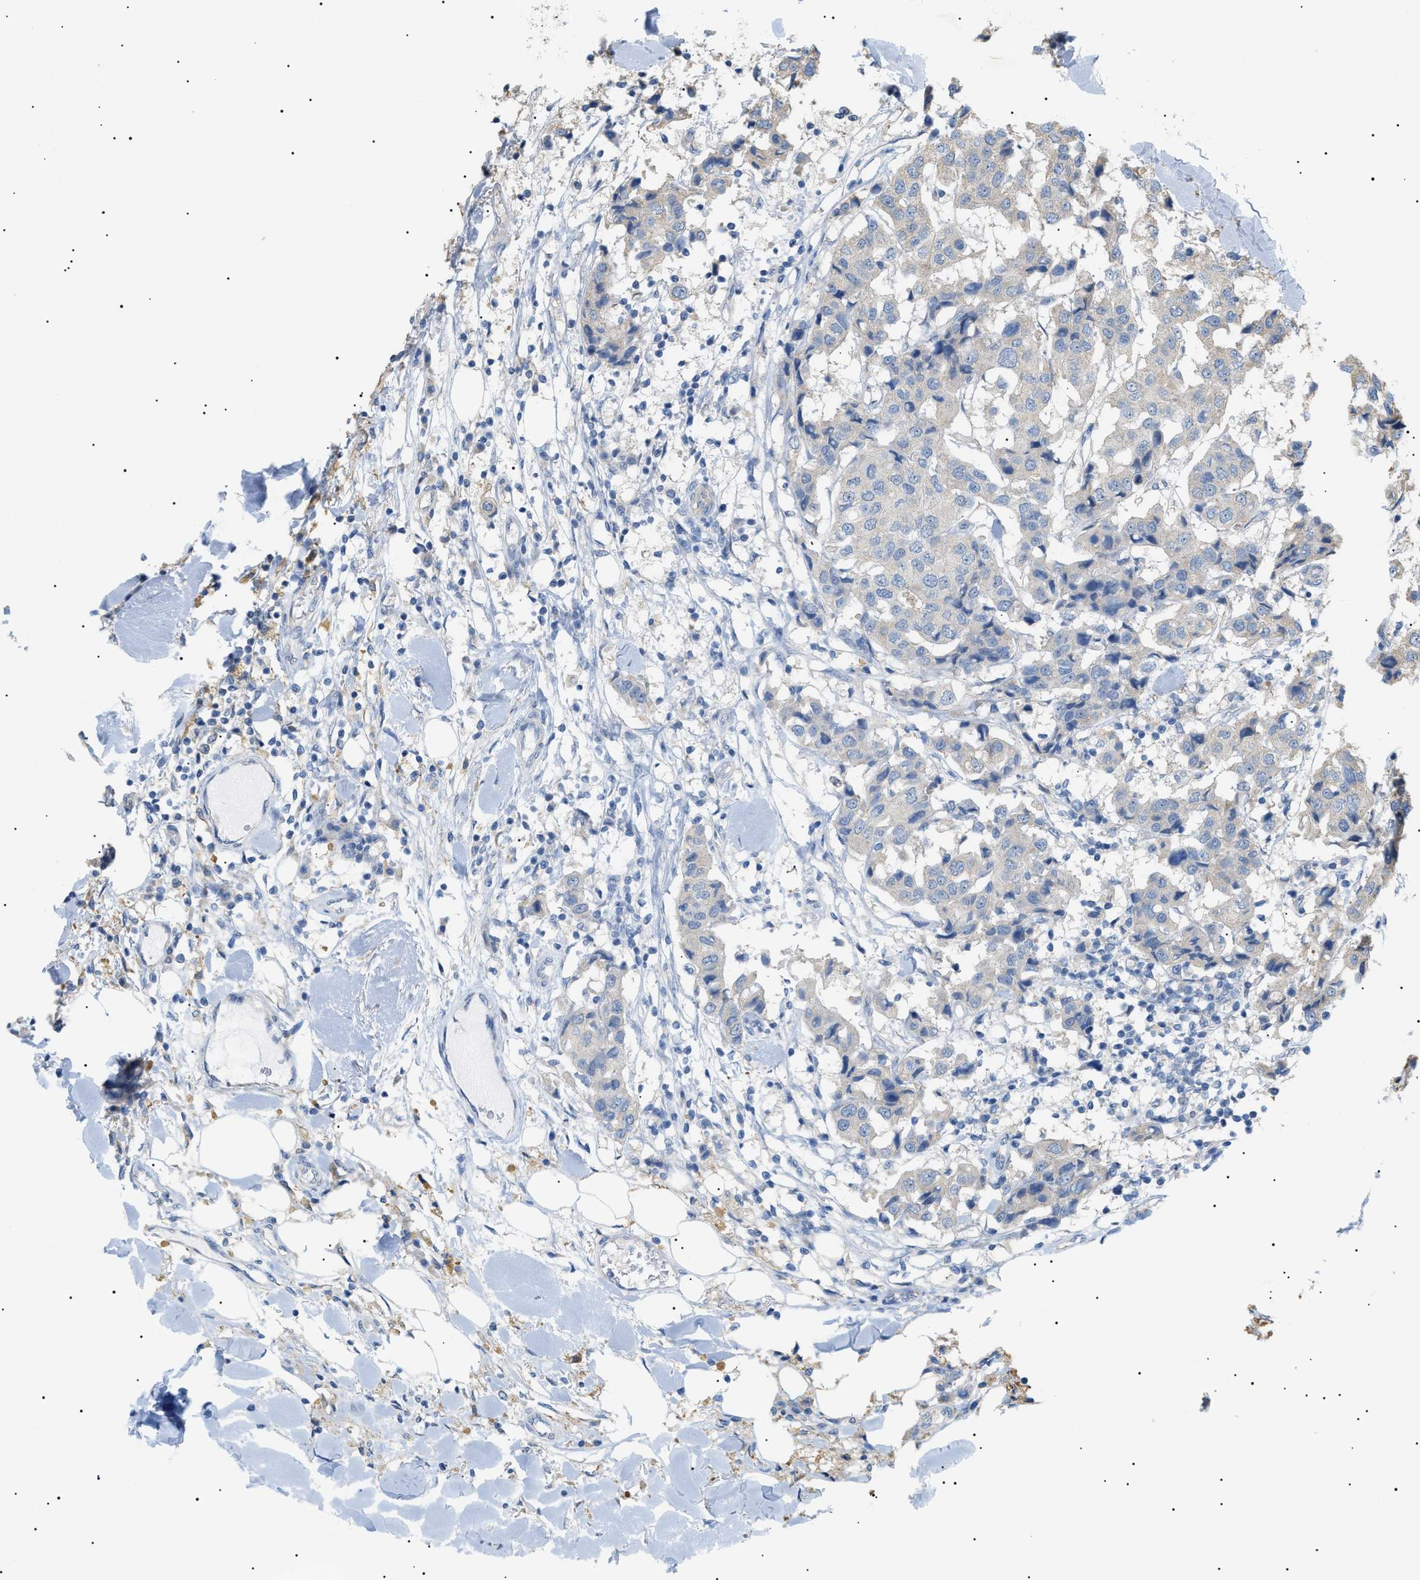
{"staining": {"intensity": "negative", "quantity": "none", "location": "none"}, "tissue": "breast cancer", "cell_type": "Tumor cells", "image_type": "cancer", "snomed": [{"axis": "morphology", "description": "Duct carcinoma"}, {"axis": "topography", "description": "Breast"}], "caption": "Protein analysis of breast cancer (intraductal carcinoma) reveals no significant positivity in tumor cells. (DAB (3,3'-diaminobenzidine) immunohistochemistry (IHC), high magnification).", "gene": "IRS2", "patient": {"sex": "female", "age": 80}}